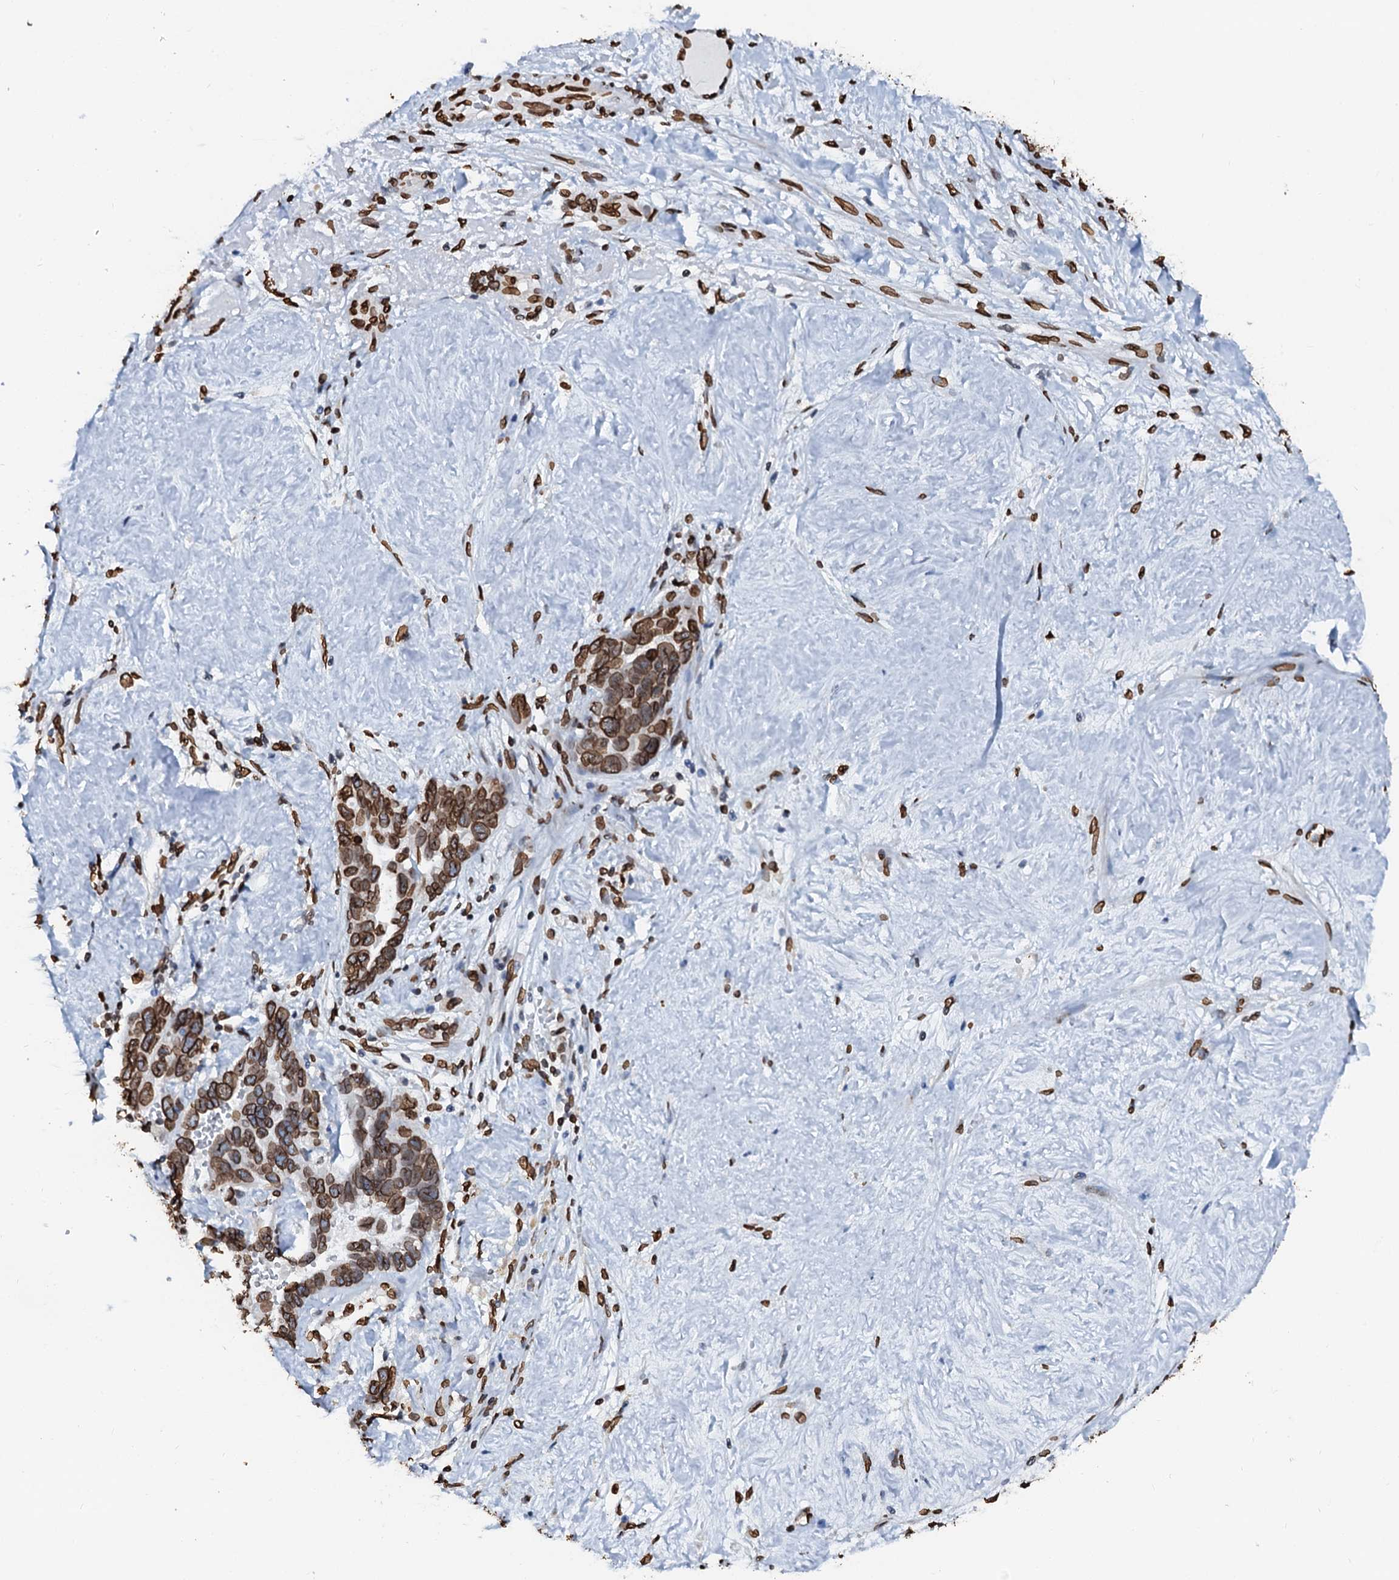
{"staining": {"intensity": "strong", "quantity": ">75%", "location": "cytoplasmic/membranous,nuclear"}, "tissue": "ovarian cancer", "cell_type": "Tumor cells", "image_type": "cancer", "snomed": [{"axis": "morphology", "description": "Cystadenocarcinoma, serous, NOS"}, {"axis": "topography", "description": "Ovary"}], "caption": "Brown immunohistochemical staining in human serous cystadenocarcinoma (ovarian) exhibits strong cytoplasmic/membranous and nuclear expression in approximately >75% of tumor cells.", "gene": "KATNAL2", "patient": {"sex": "female", "age": 54}}